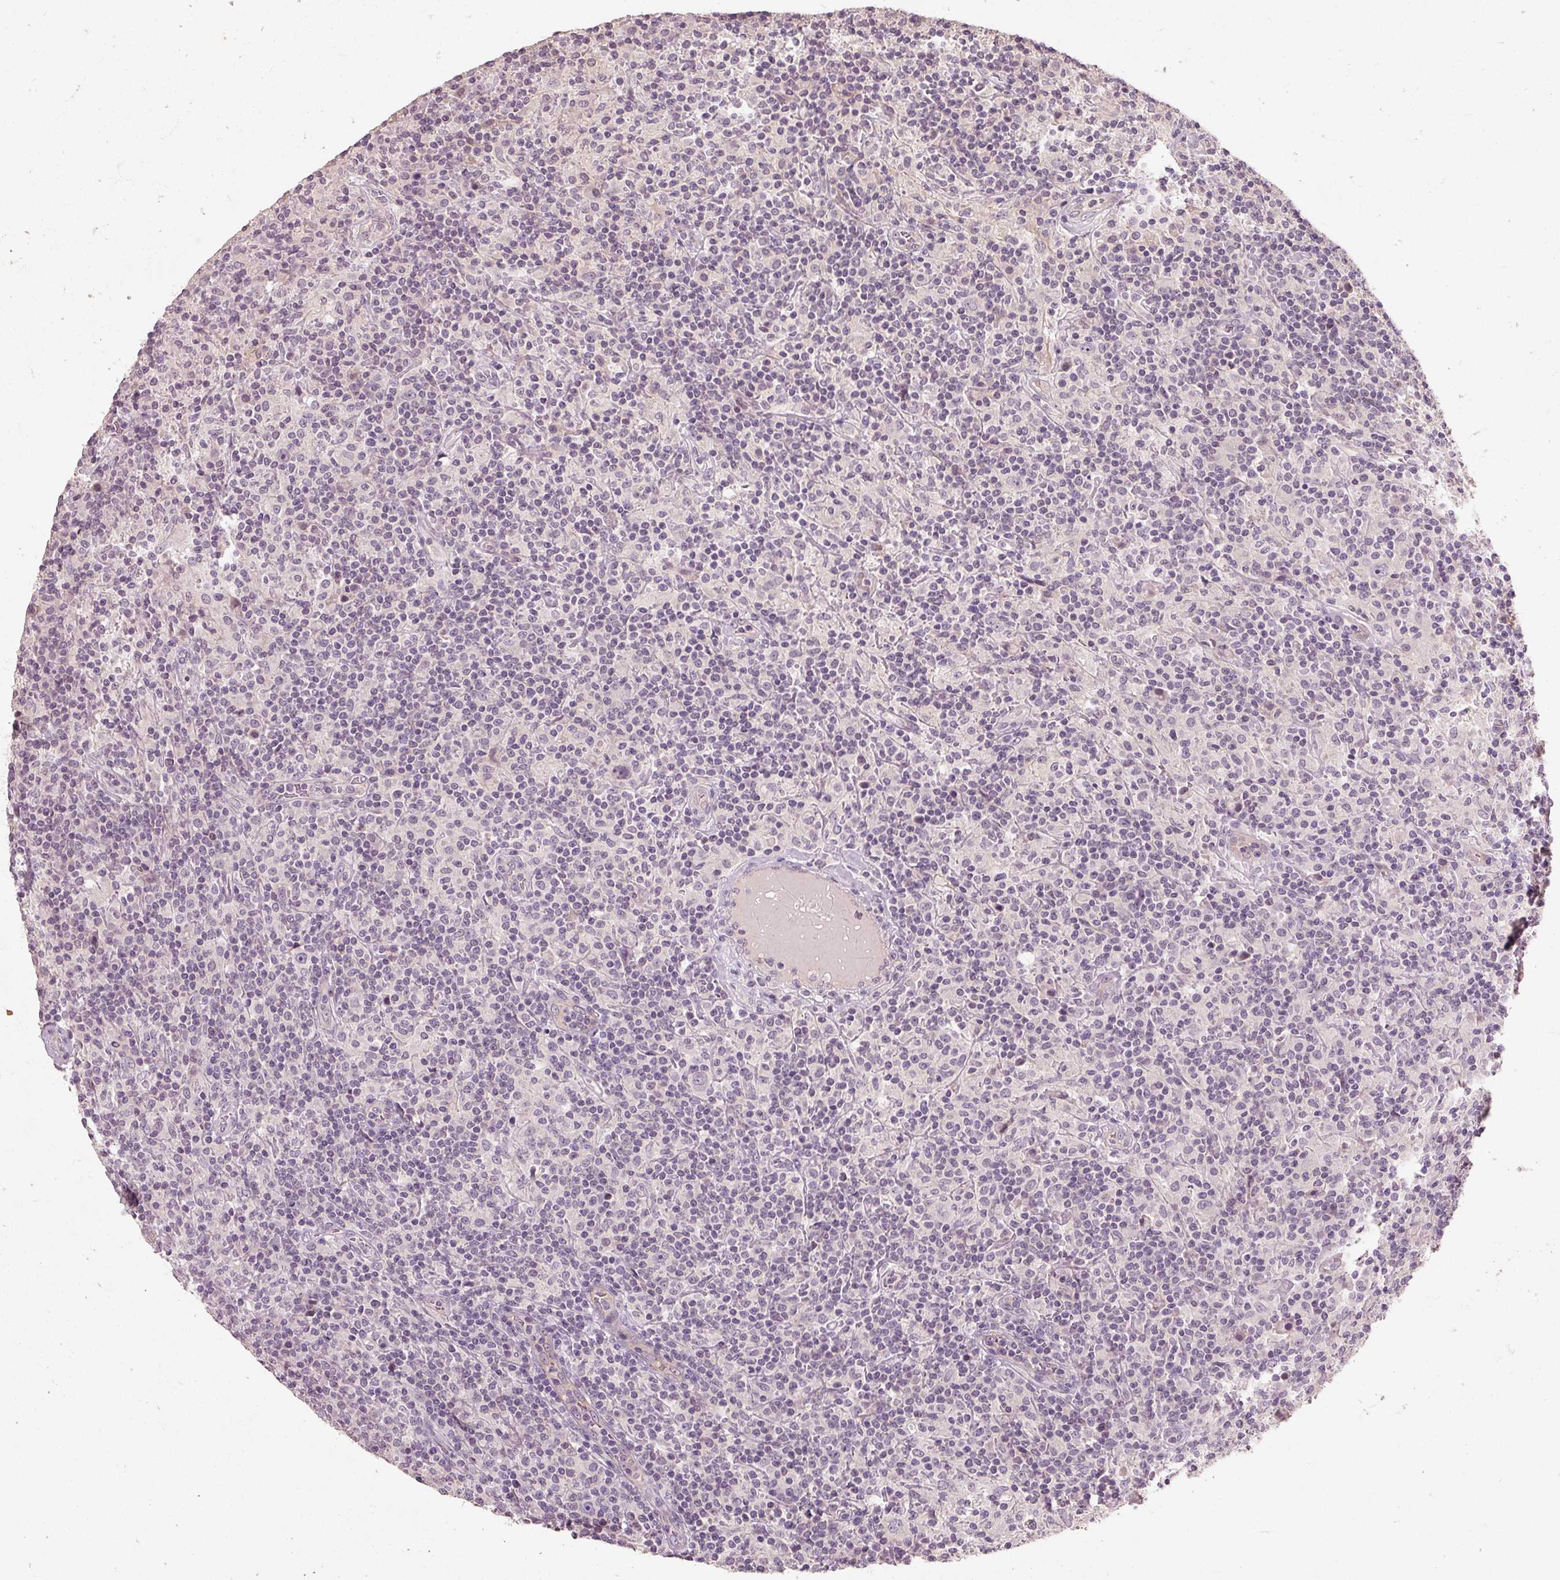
{"staining": {"intensity": "negative", "quantity": "none", "location": "none"}, "tissue": "lymphoma", "cell_type": "Tumor cells", "image_type": "cancer", "snomed": [{"axis": "morphology", "description": "Hodgkin's disease, NOS"}, {"axis": "topography", "description": "Lymph node"}], "caption": "This is a image of immunohistochemistry staining of lymphoma, which shows no staining in tumor cells.", "gene": "CFAP65", "patient": {"sex": "male", "age": 70}}